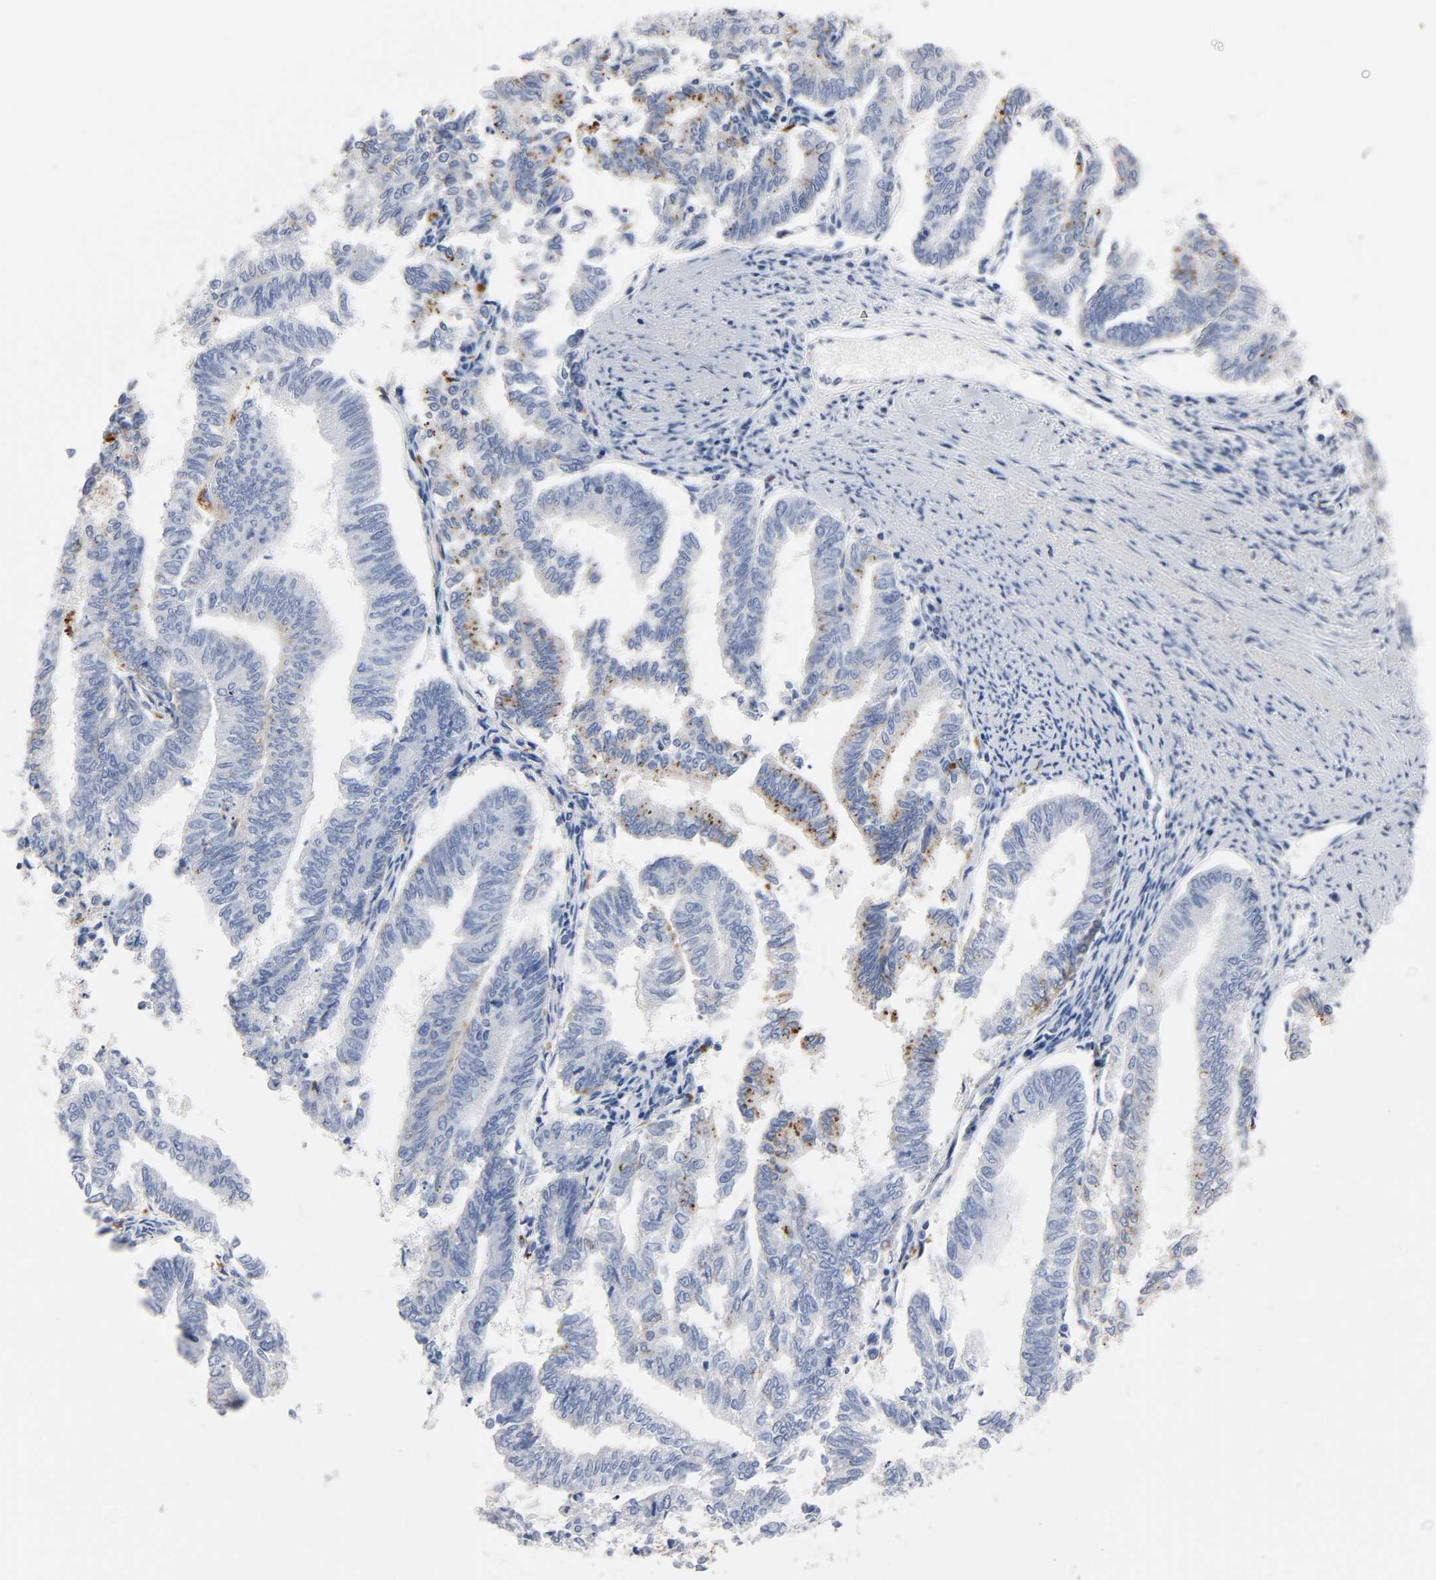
{"staining": {"intensity": "moderate", "quantity": "25%-75%", "location": "cytoplasmic/membranous"}, "tissue": "endometrial cancer", "cell_type": "Tumor cells", "image_type": "cancer", "snomed": [{"axis": "morphology", "description": "Adenocarcinoma, NOS"}, {"axis": "topography", "description": "Endometrium"}], "caption": "The immunohistochemical stain shows moderate cytoplasmic/membranous staining in tumor cells of endometrial cancer tissue. (DAB IHC with brightfield microscopy, high magnification).", "gene": "PLP1", "patient": {"sex": "female", "age": 79}}